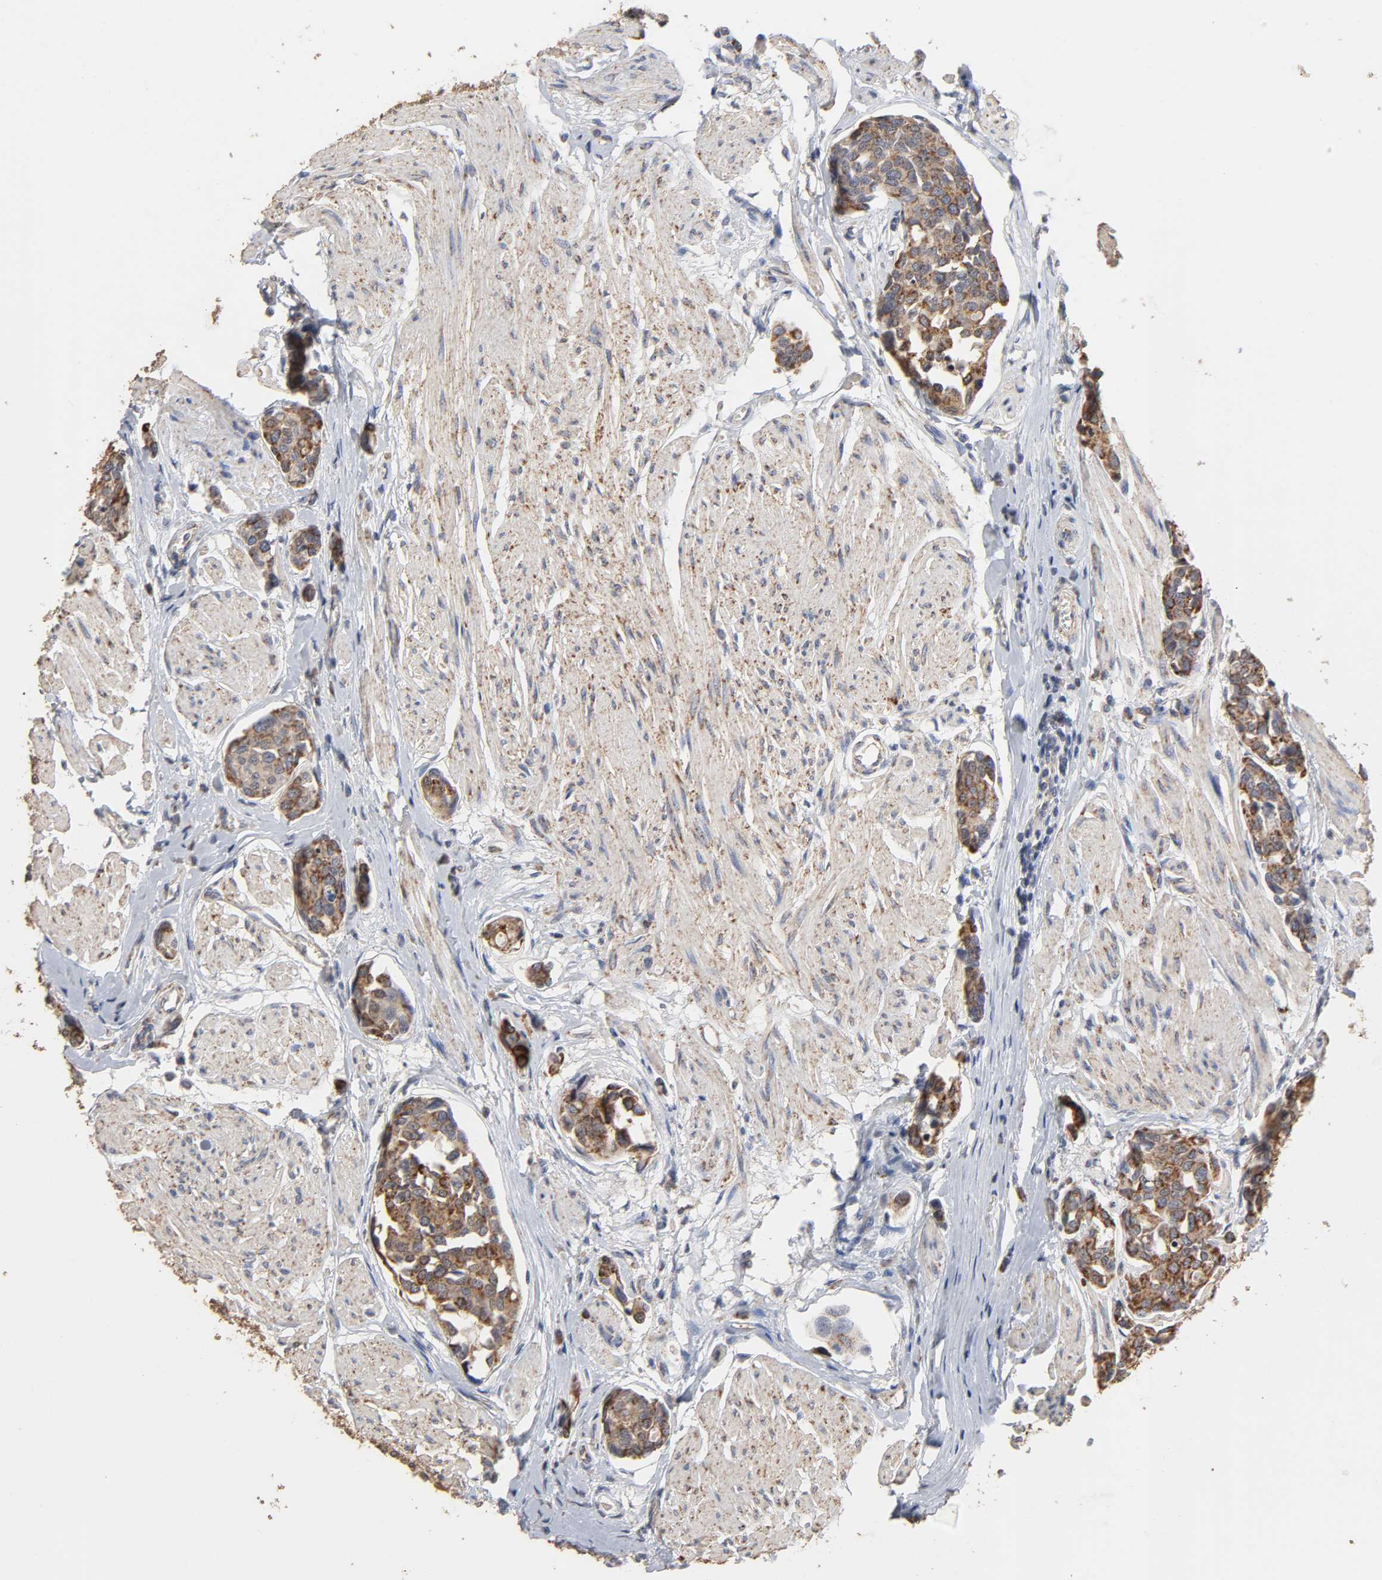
{"staining": {"intensity": "strong", "quantity": ">75%", "location": "cytoplasmic/membranous"}, "tissue": "urothelial cancer", "cell_type": "Tumor cells", "image_type": "cancer", "snomed": [{"axis": "morphology", "description": "Urothelial carcinoma, High grade"}, {"axis": "topography", "description": "Urinary bladder"}], "caption": "Human urothelial carcinoma (high-grade) stained for a protein (brown) reveals strong cytoplasmic/membranous positive expression in about >75% of tumor cells.", "gene": "CYCS", "patient": {"sex": "male", "age": 78}}